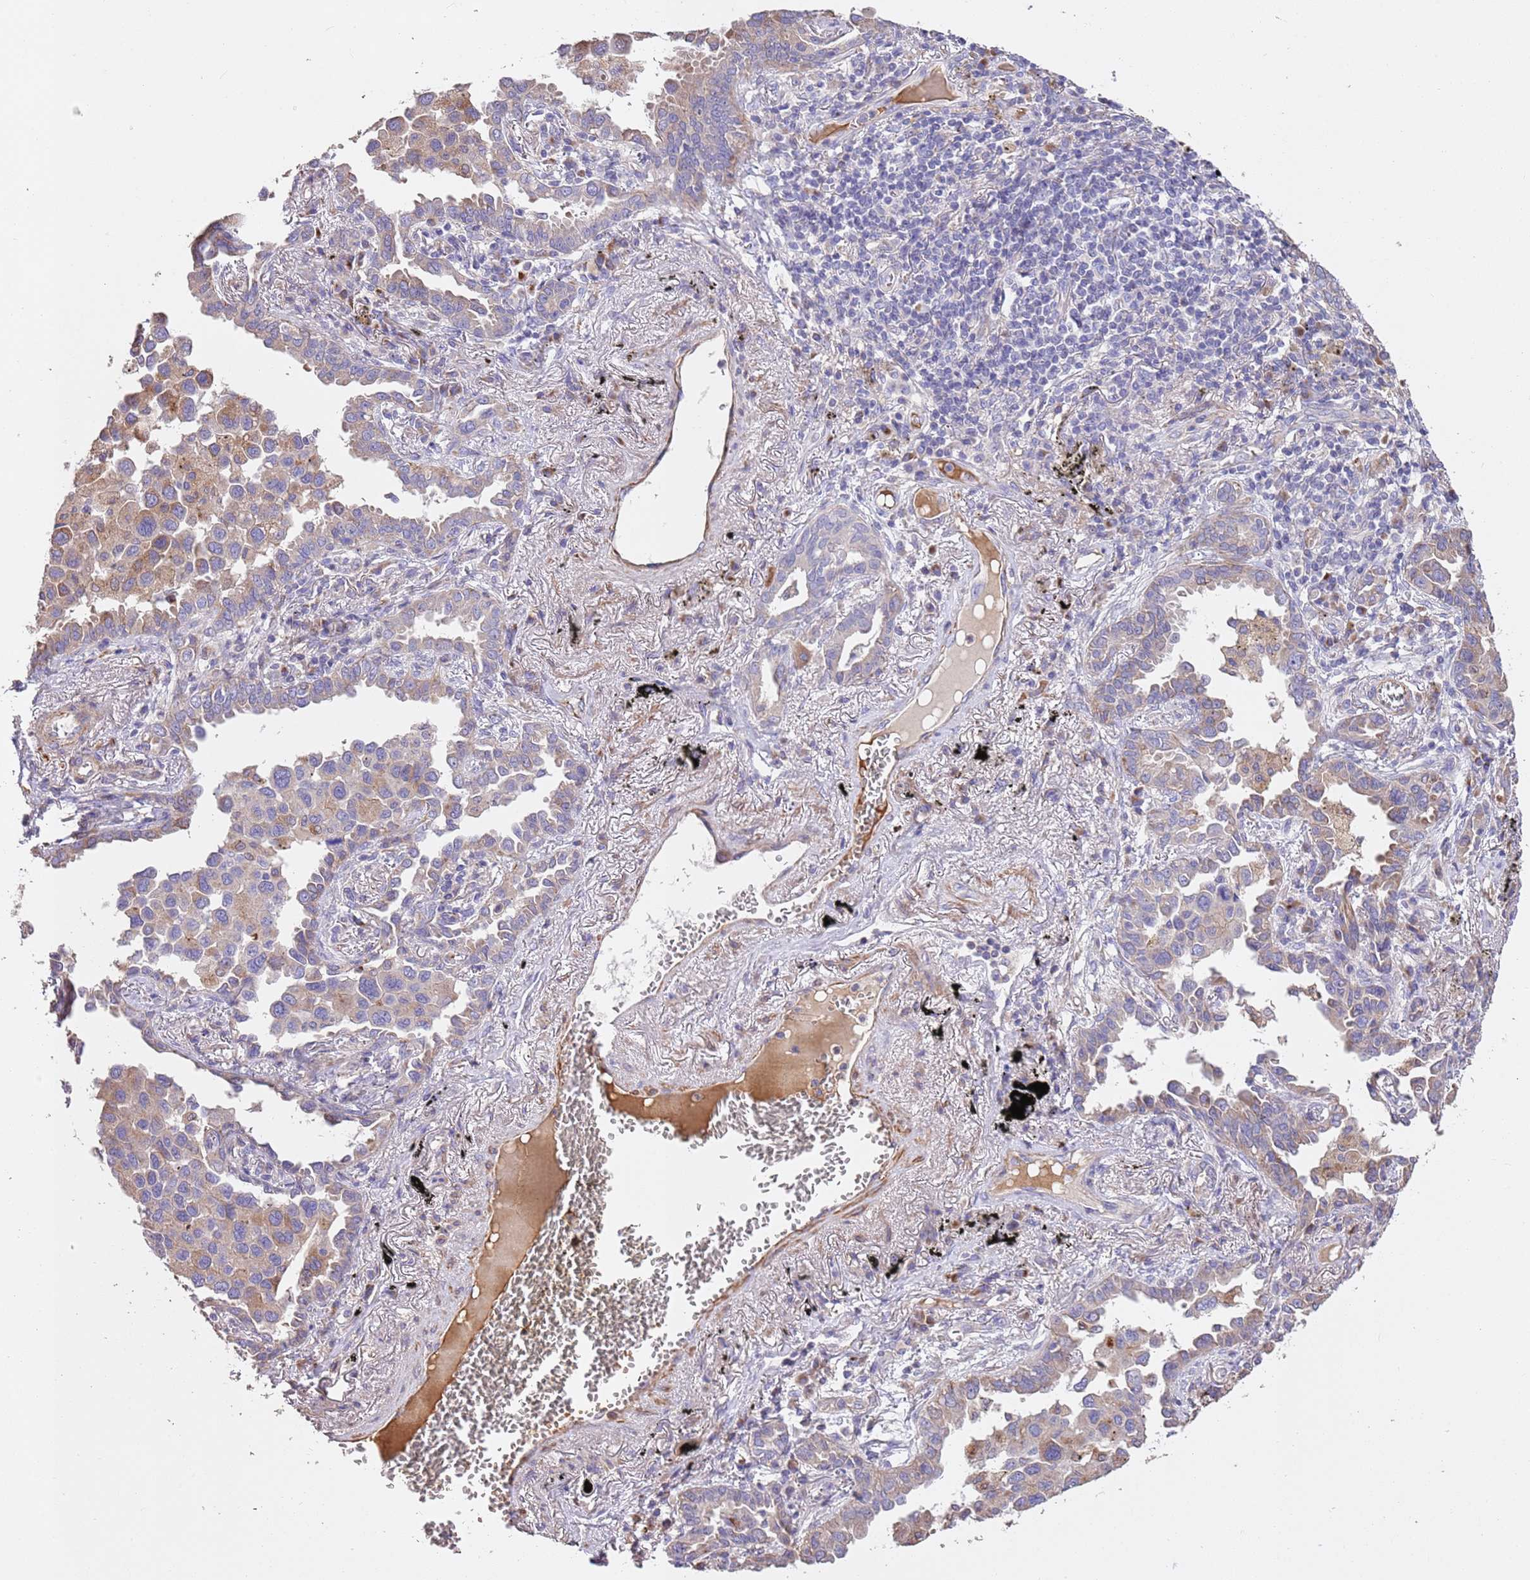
{"staining": {"intensity": "weak", "quantity": "<25%", "location": "cytoplasmic/membranous"}, "tissue": "lung cancer", "cell_type": "Tumor cells", "image_type": "cancer", "snomed": [{"axis": "morphology", "description": "Adenocarcinoma, NOS"}, {"axis": "topography", "description": "Lung"}], "caption": "A high-resolution photomicrograph shows IHC staining of lung cancer, which reveals no significant staining in tumor cells.", "gene": "PIGA", "patient": {"sex": "male", "age": 67}}